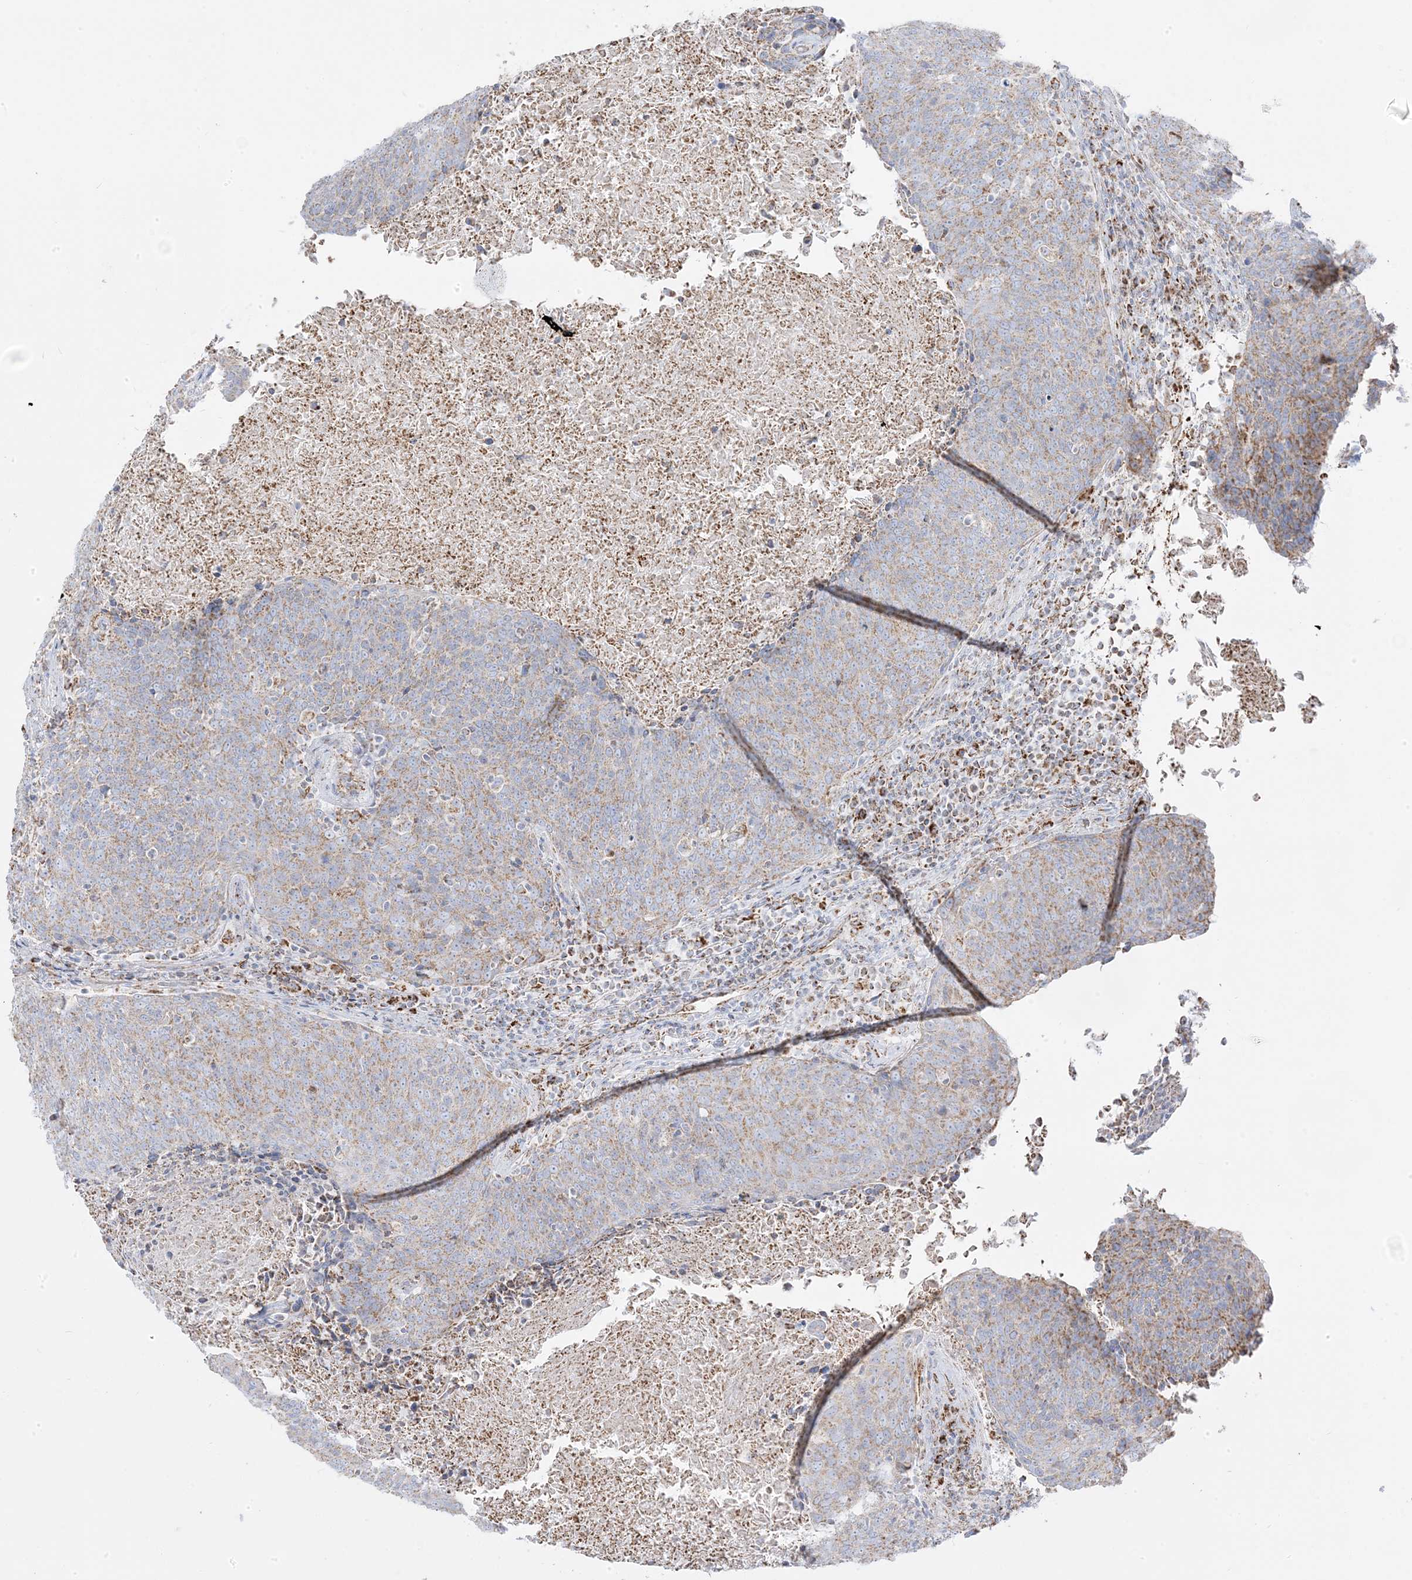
{"staining": {"intensity": "moderate", "quantity": "<25%", "location": "cytoplasmic/membranous"}, "tissue": "head and neck cancer", "cell_type": "Tumor cells", "image_type": "cancer", "snomed": [{"axis": "morphology", "description": "Squamous cell carcinoma, NOS"}, {"axis": "morphology", "description": "Squamous cell carcinoma, metastatic, NOS"}, {"axis": "topography", "description": "Lymph node"}, {"axis": "topography", "description": "Head-Neck"}], "caption": "Head and neck squamous cell carcinoma was stained to show a protein in brown. There is low levels of moderate cytoplasmic/membranous staining in approximately <25% of tumor cells. The staining is performed using DAB brown chromogen to label protein expression. The nuclei are counter-stained blue using hematoxylin.", "gene": "PCCB", "patient": {"sex": "male", "age": 62}}